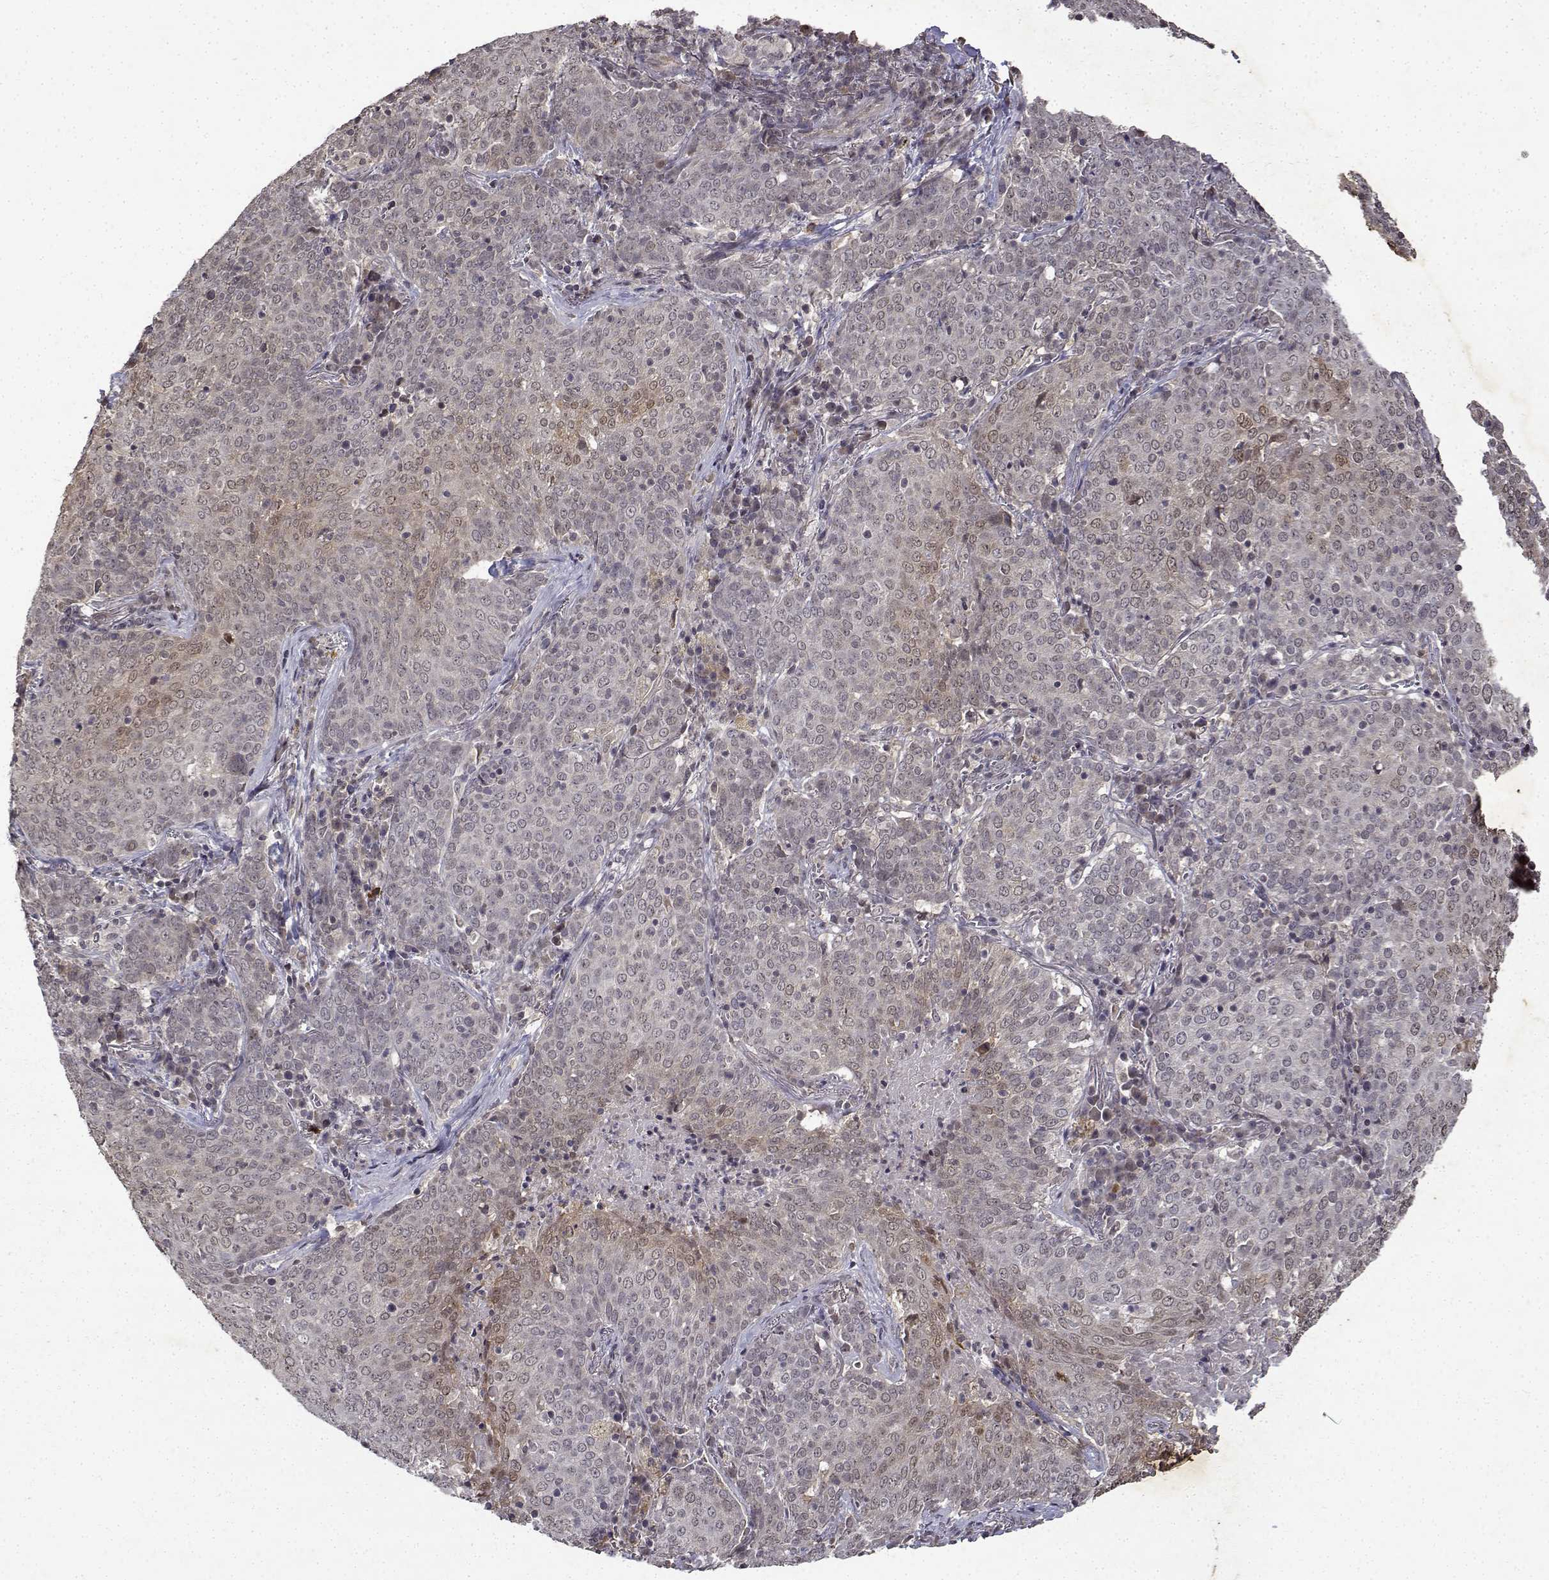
{"staining": {"intensity": "weak", "quantity": "<25%", "location": "cytoplasmic/membranous"}, "tissue": "lung cancer", "cell_type": "Tumor cells", "image_type": "cancer", "snomed": [{"axis": "morphology", "description": "Squamous cell carcinoma, NOS"}, {"axis": "topography", "description": "Lung"}], "caption": "Lung cancer (squamous cell carcinoma) was stained to show a protein in brown. There is no significant expression in tumor cells.", "gene": "BDNF", "patient": {"sex": "male", "age": 82}}